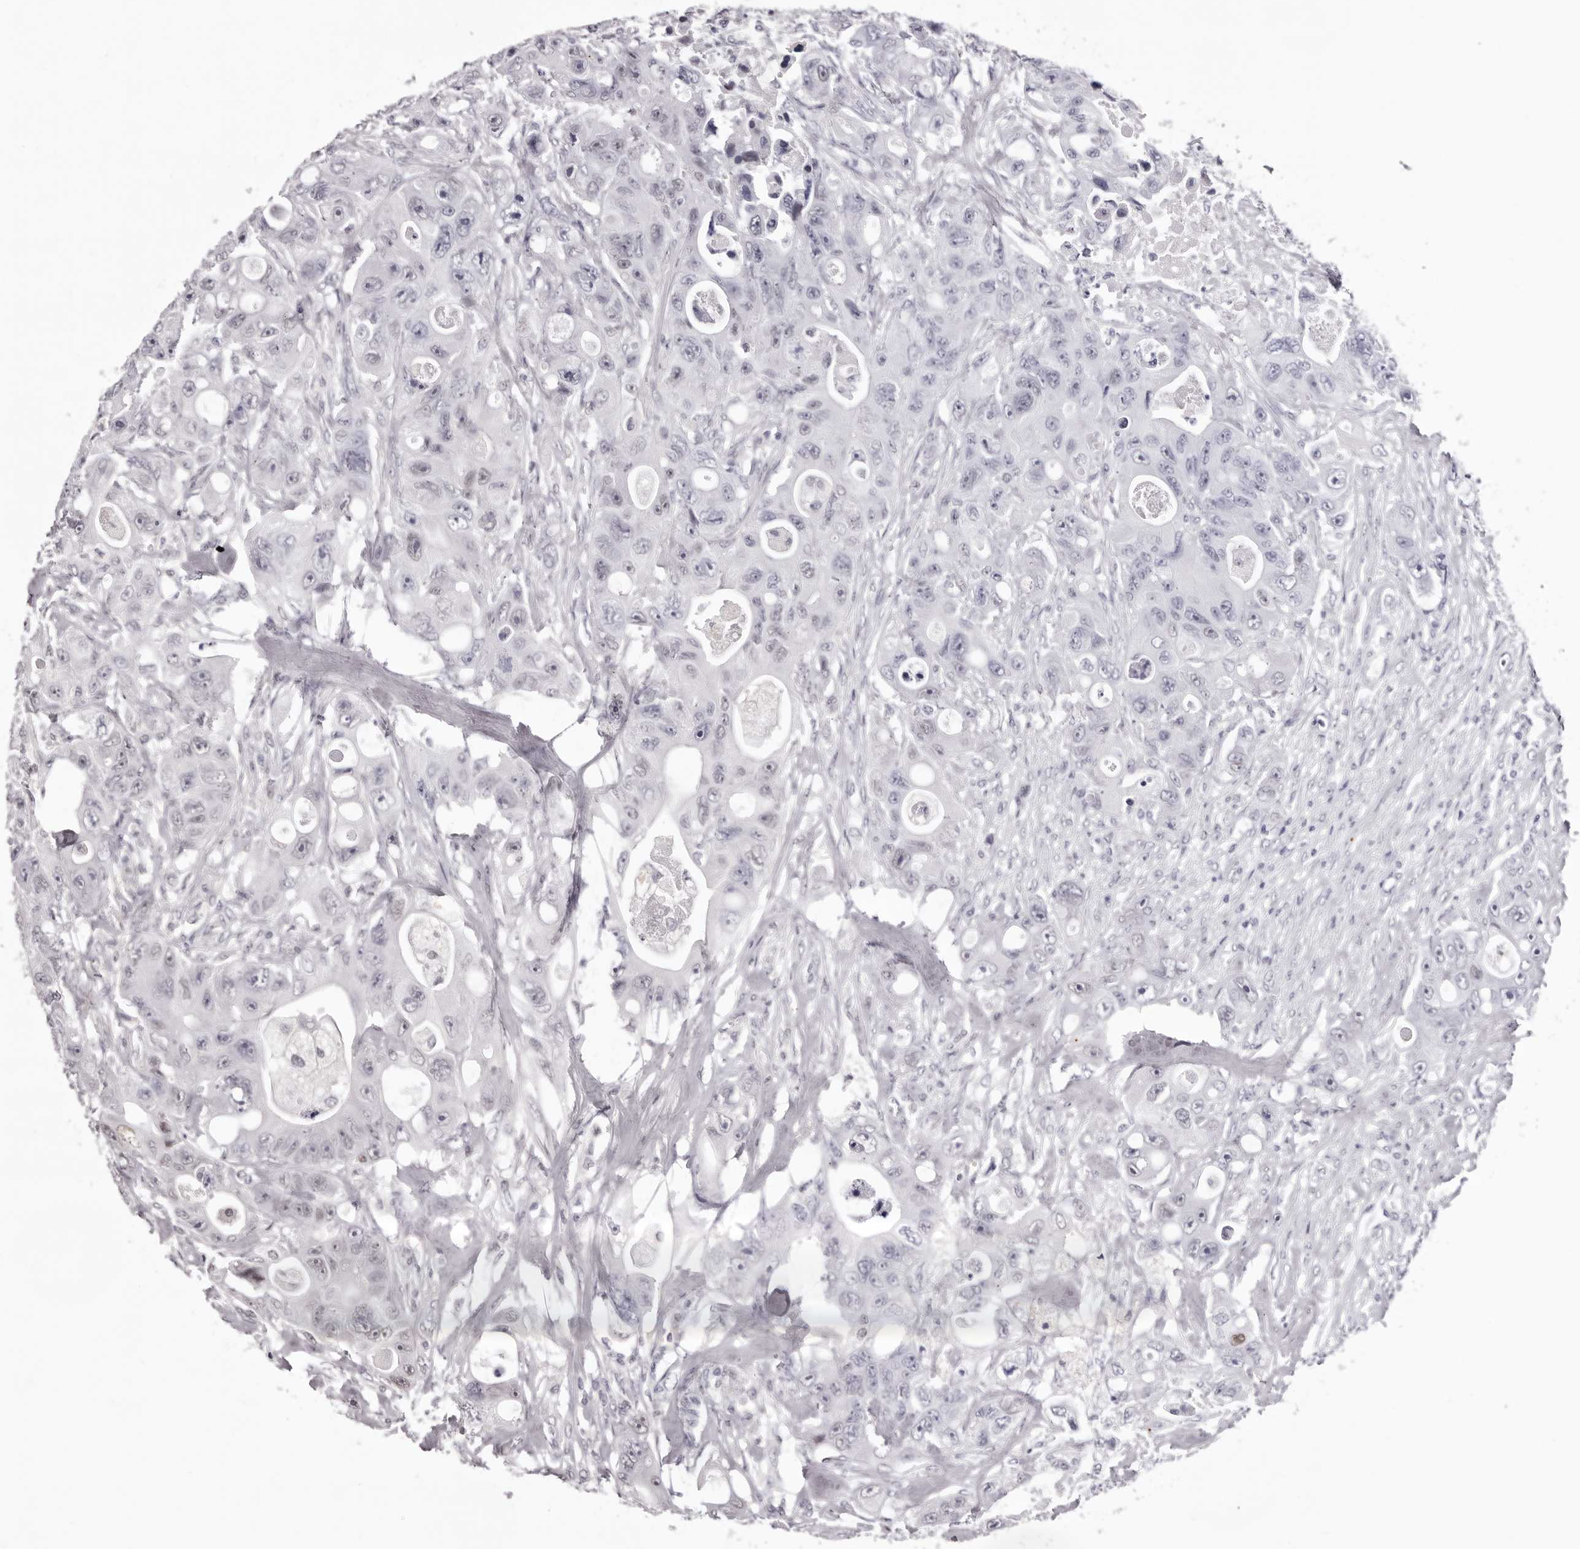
{"staining": {"intensity": "moderate", "quantity": "<25%", "location": "nuclear"}, "tissue": "colorectal cancer", "cell_type": "Tumor cells", "image_type": "cancer", "snomed": [{"axis": "morphology", "description": "Adenocarcinoma, NOS"}, {"axis": "topography", "description": "Colon"}], "caption": "Immunohistochemistry (IHC) of colorectal adenocarcinoma shows low levels of moderate nuclear staining in approximately <25% of tumor cells.", "gene": "FBXO5", "patient": {"sex": "female", "age": 46}}